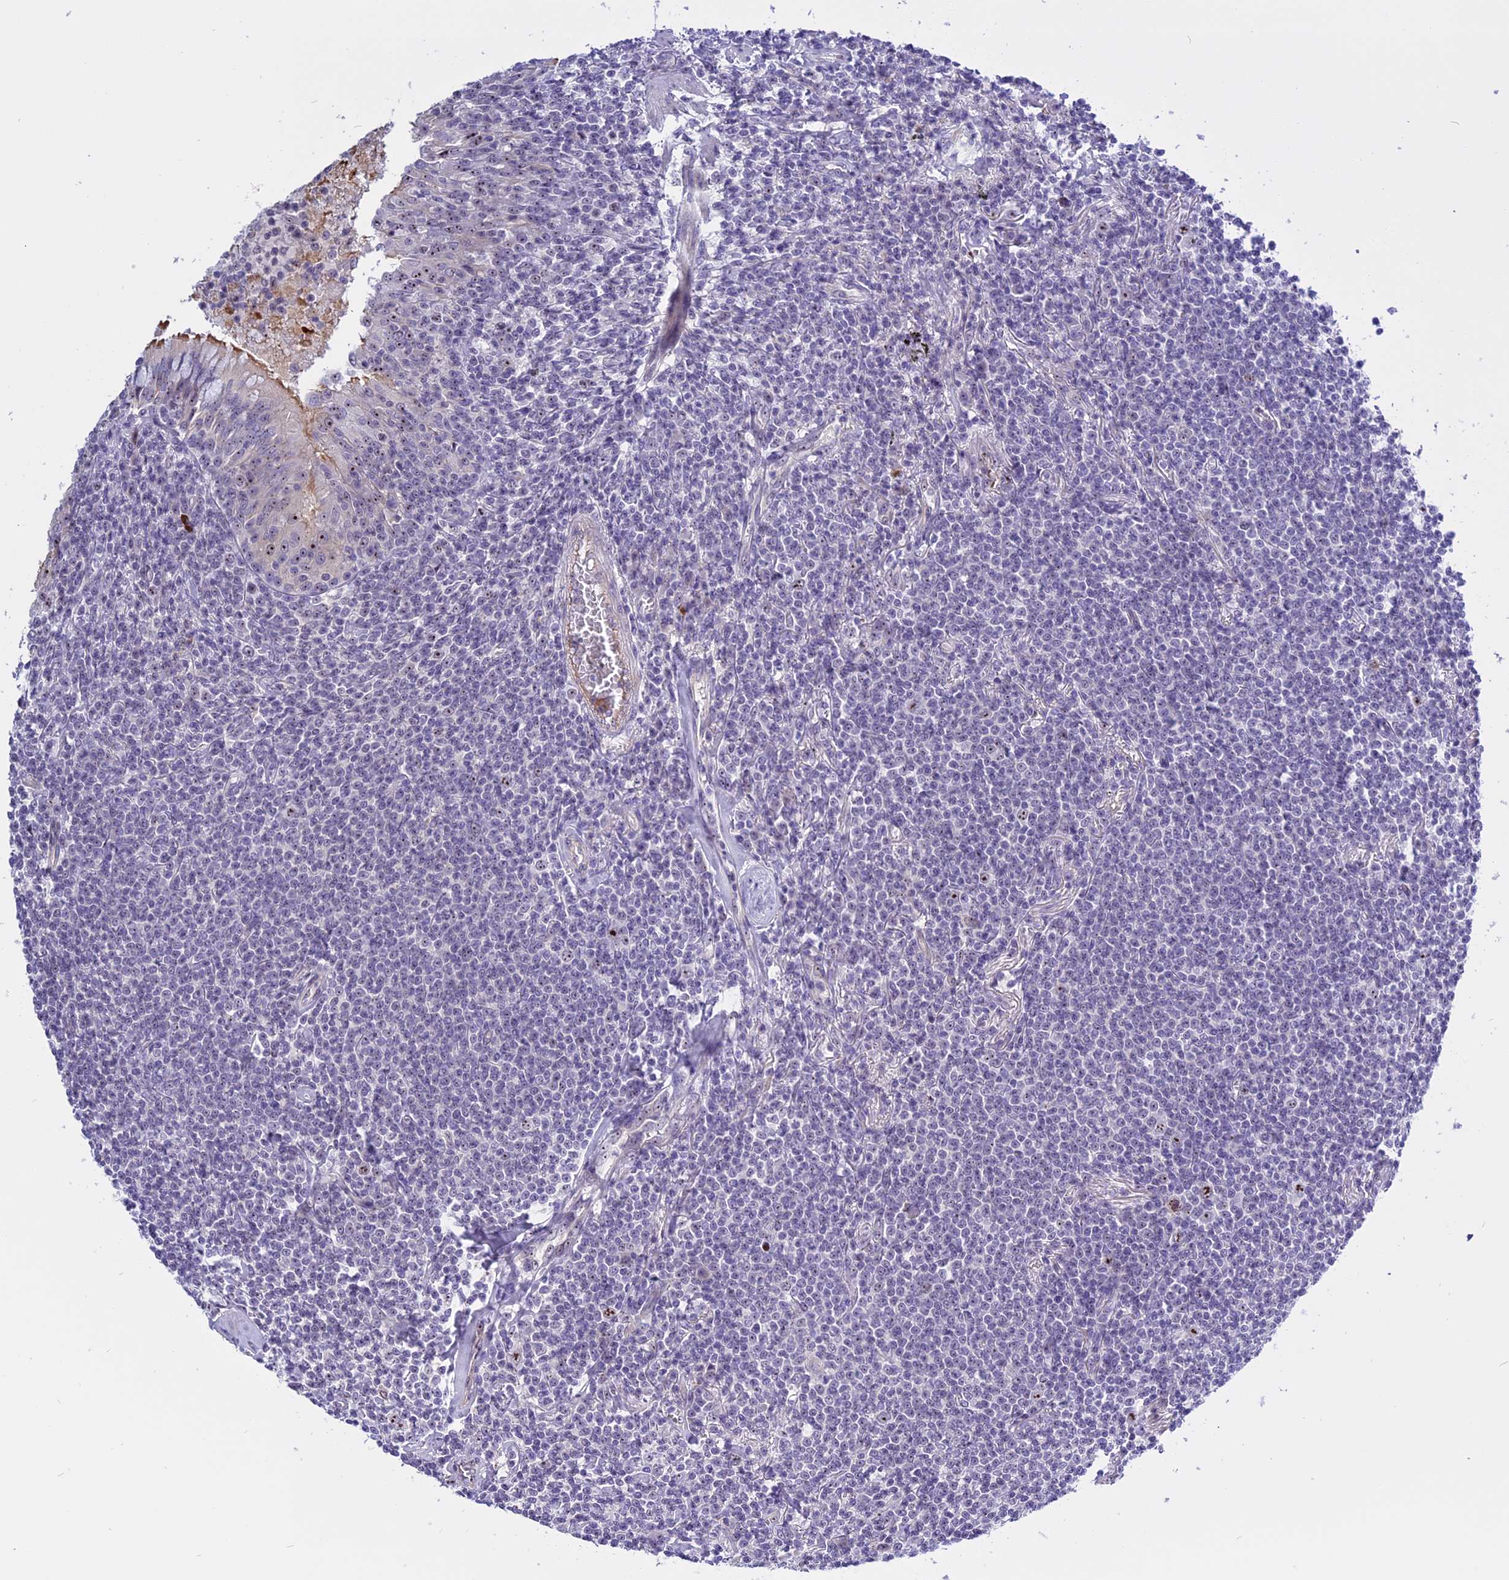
{"staining": {"intensity": "negative", "quantity": "none", "location": "none"}, "tissue": "lymphoma", "cell_type": "Tumor cells", "image_type": "cancer", "snomed": [{"axis": "morphology", "description": "Malignant lymphoma, non-Hodgkin's type, Low grade"}, {"axis": "topography", "description": "Lung"}], "caption": "There is no significant expression in tumor cells of malignant lymphoma, non-Hodgkin's type (low-grade).", "gene": "TBL3", "patient": {"sex": "female", "age": 71}}